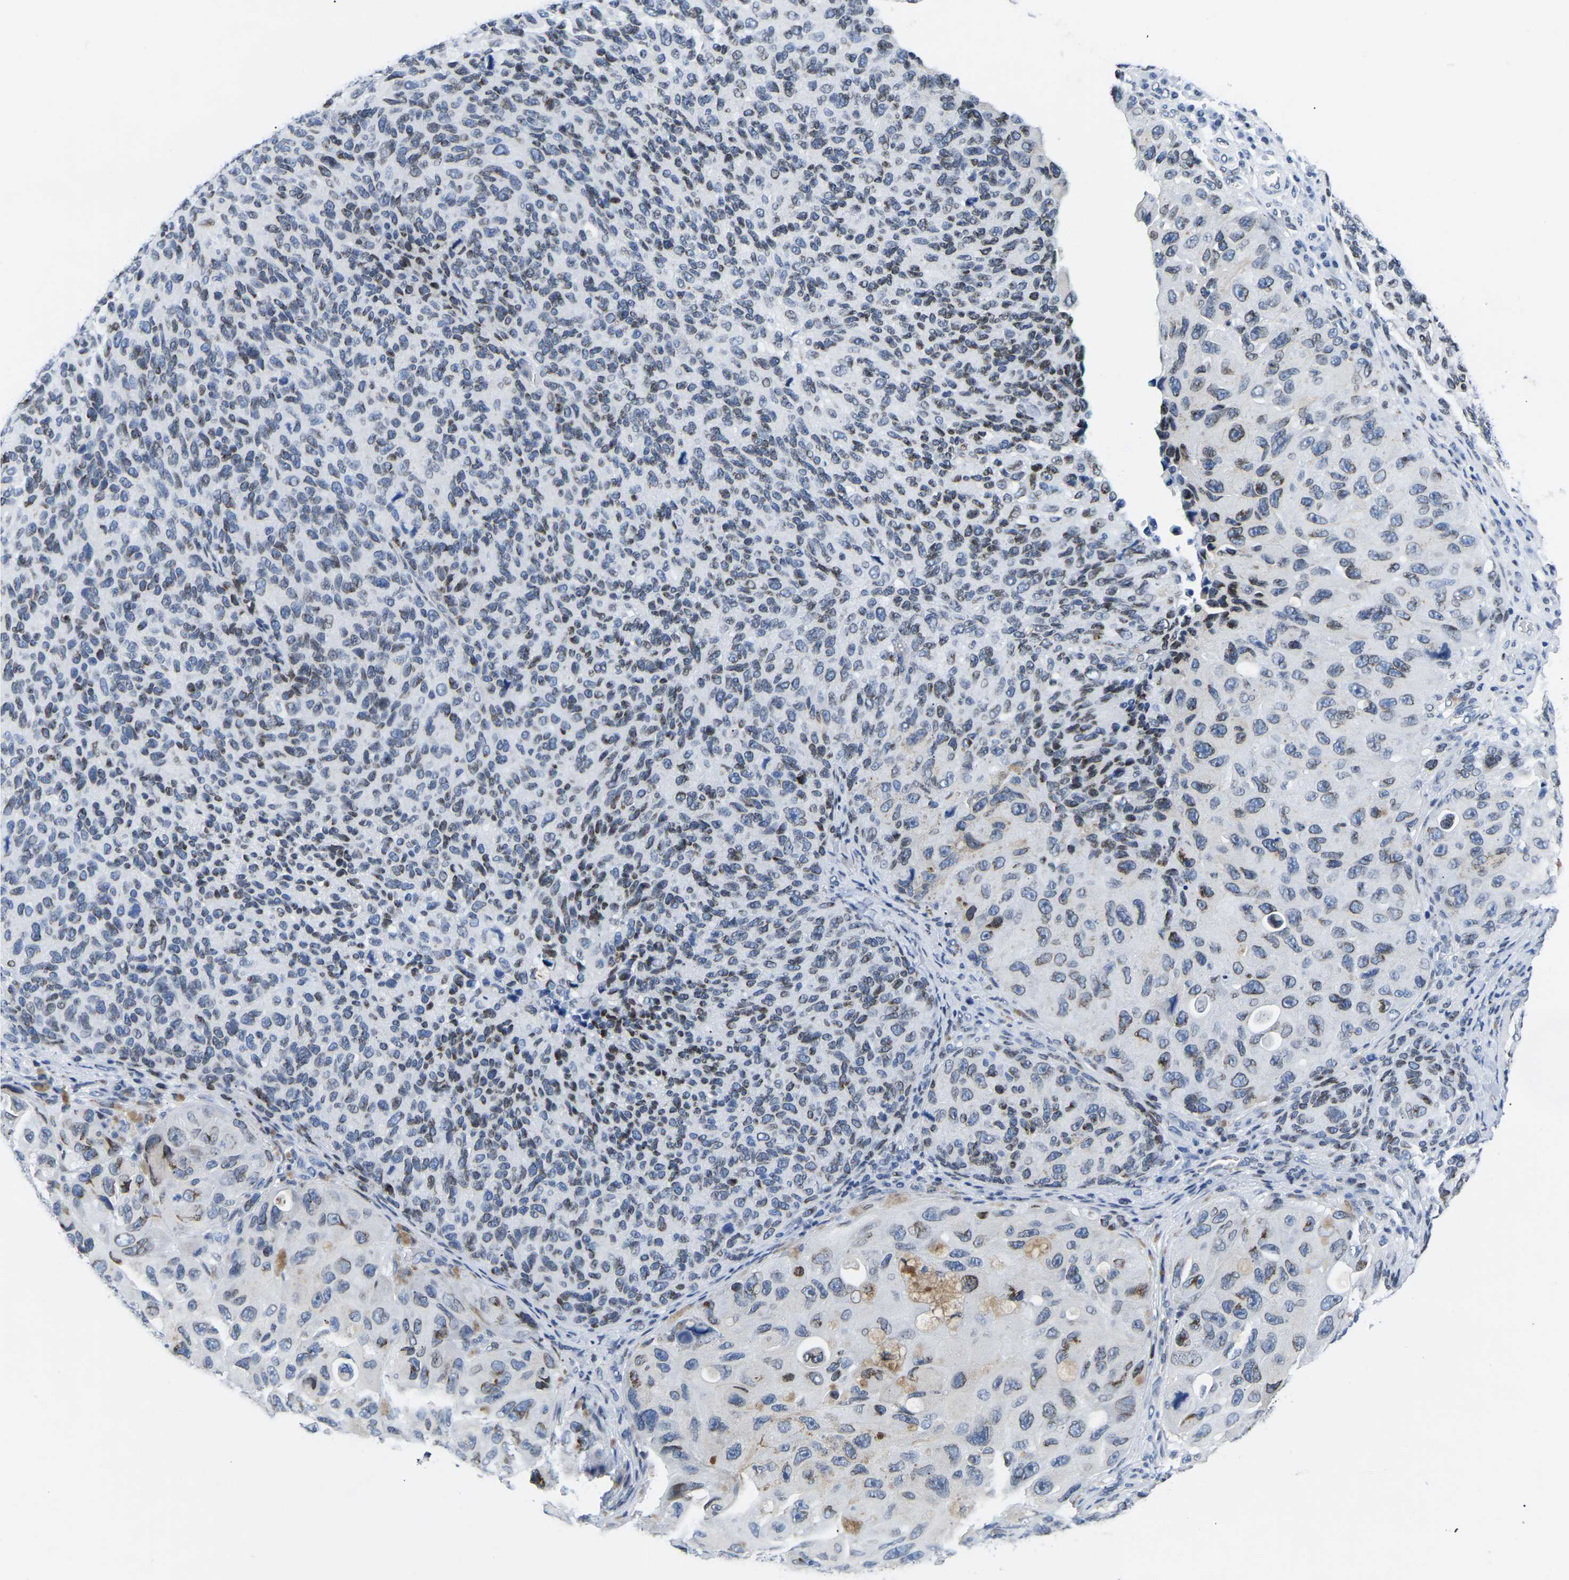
{"staining": {"intensity": "weak", "quantity": "25%-75%", "location": "nuclear"}, "tissue": "melanoma", "cell_type": "Tumor cells", "image_type": "cancer", "snomed": [{"axis": "morphology", "description": "Malignant melanoma, NOS"}, {"axis": "topography", "description": "Skin"}], "caption": "A brown stain highlights weak nuclear expression of a protein in malignant melanoma tumor cells.", "gene": "UPK3A", "patient": {"sex": "female", "age": 73}}